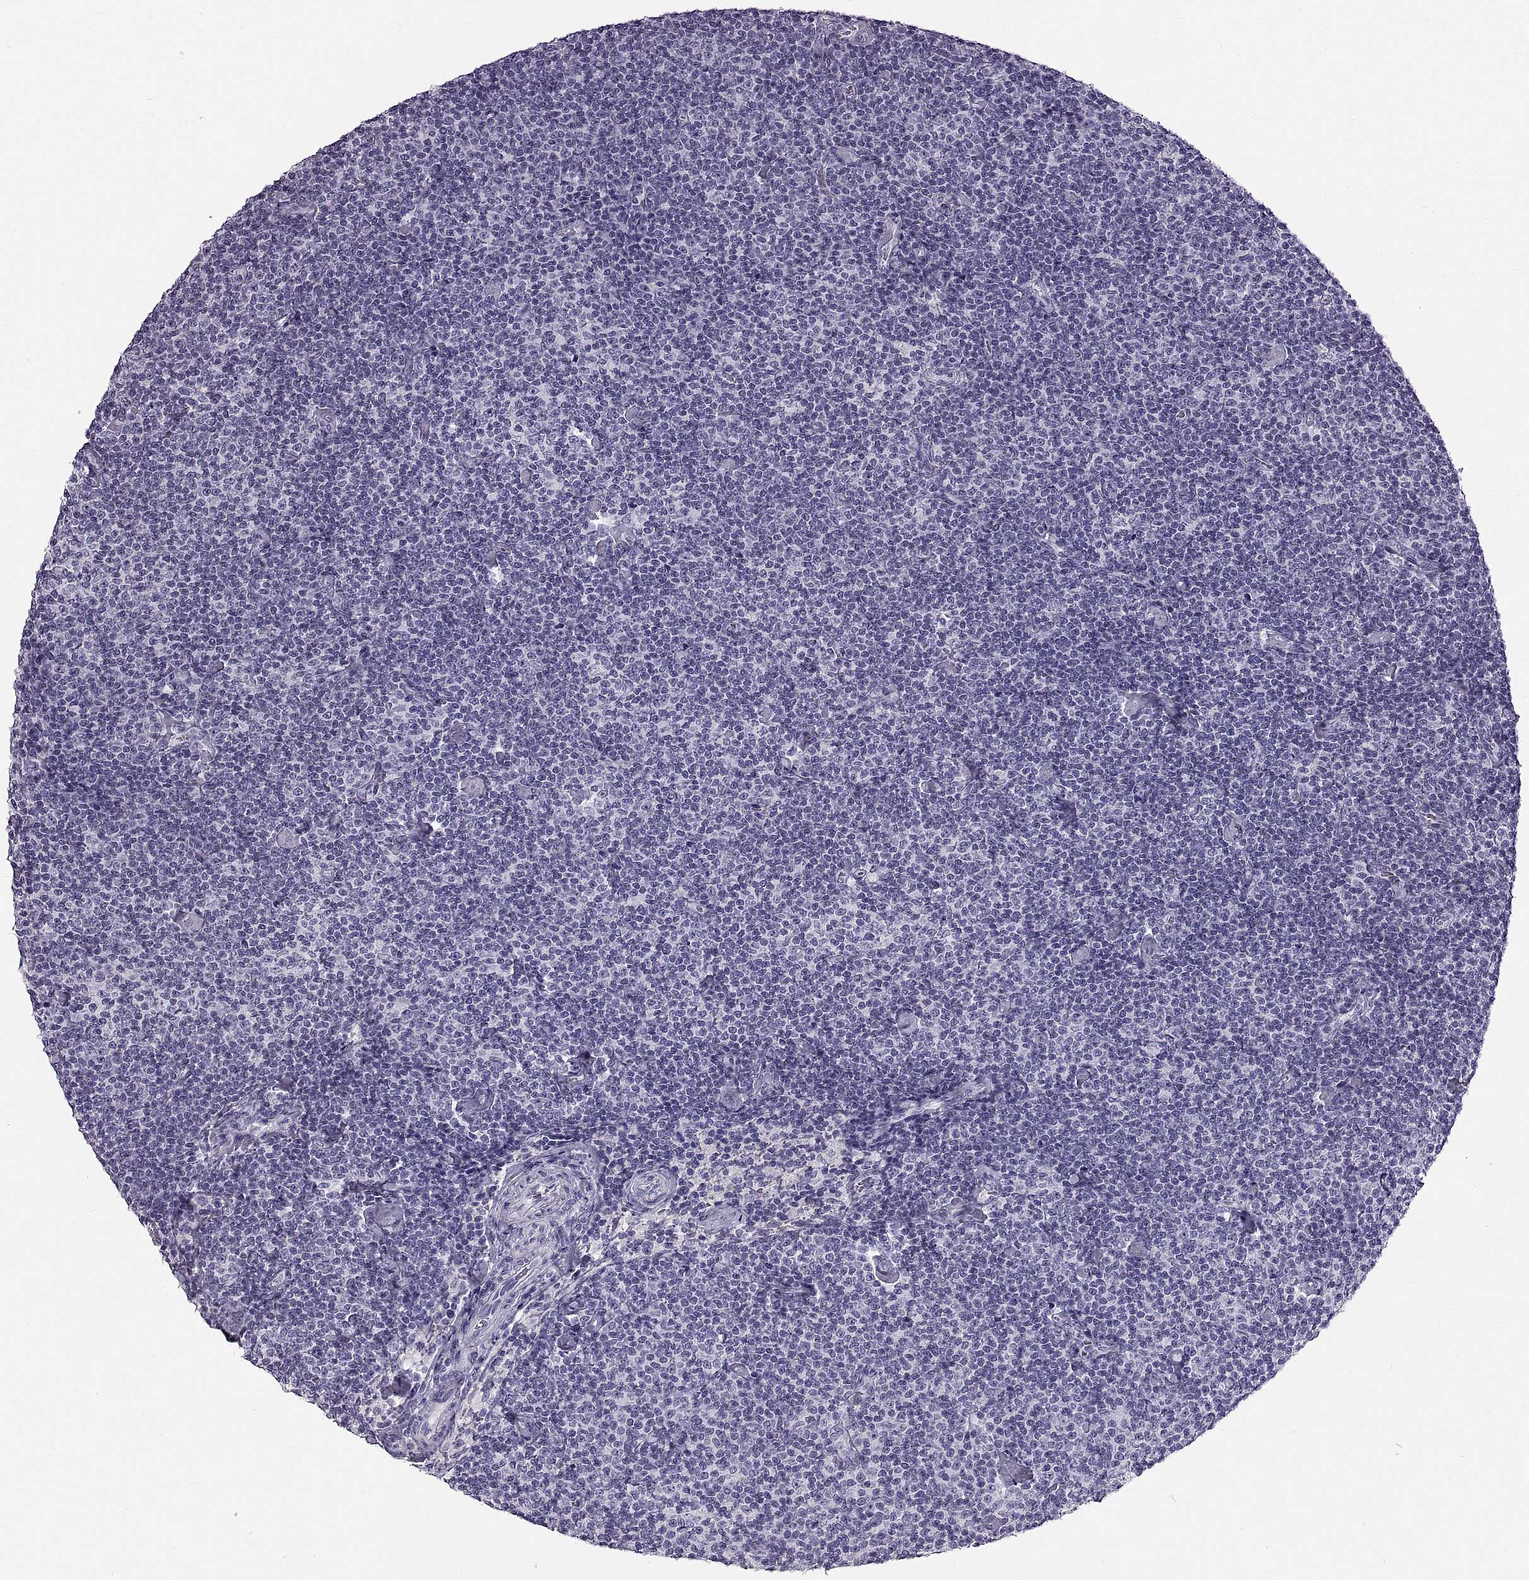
{"staining": {"intensity": "negative", "quantity": "none", "location": "none"}, "tissue": "lymphoma", "cell_type": "Tumor cells", "image_type": "cancer", "snomed": [{"axis": "morphology", "description": "Malignant lymphoma, non-Hodgkin's type, Low grade"}, {"axis": "topography", "description": "Lymph node"}], "caption": "Lymphoma stained for a protein using immunohistochemistry exhibits no expression tumor cells.", "gene": "WFDC8", "patient": {"sex": "male", "age": 81}}